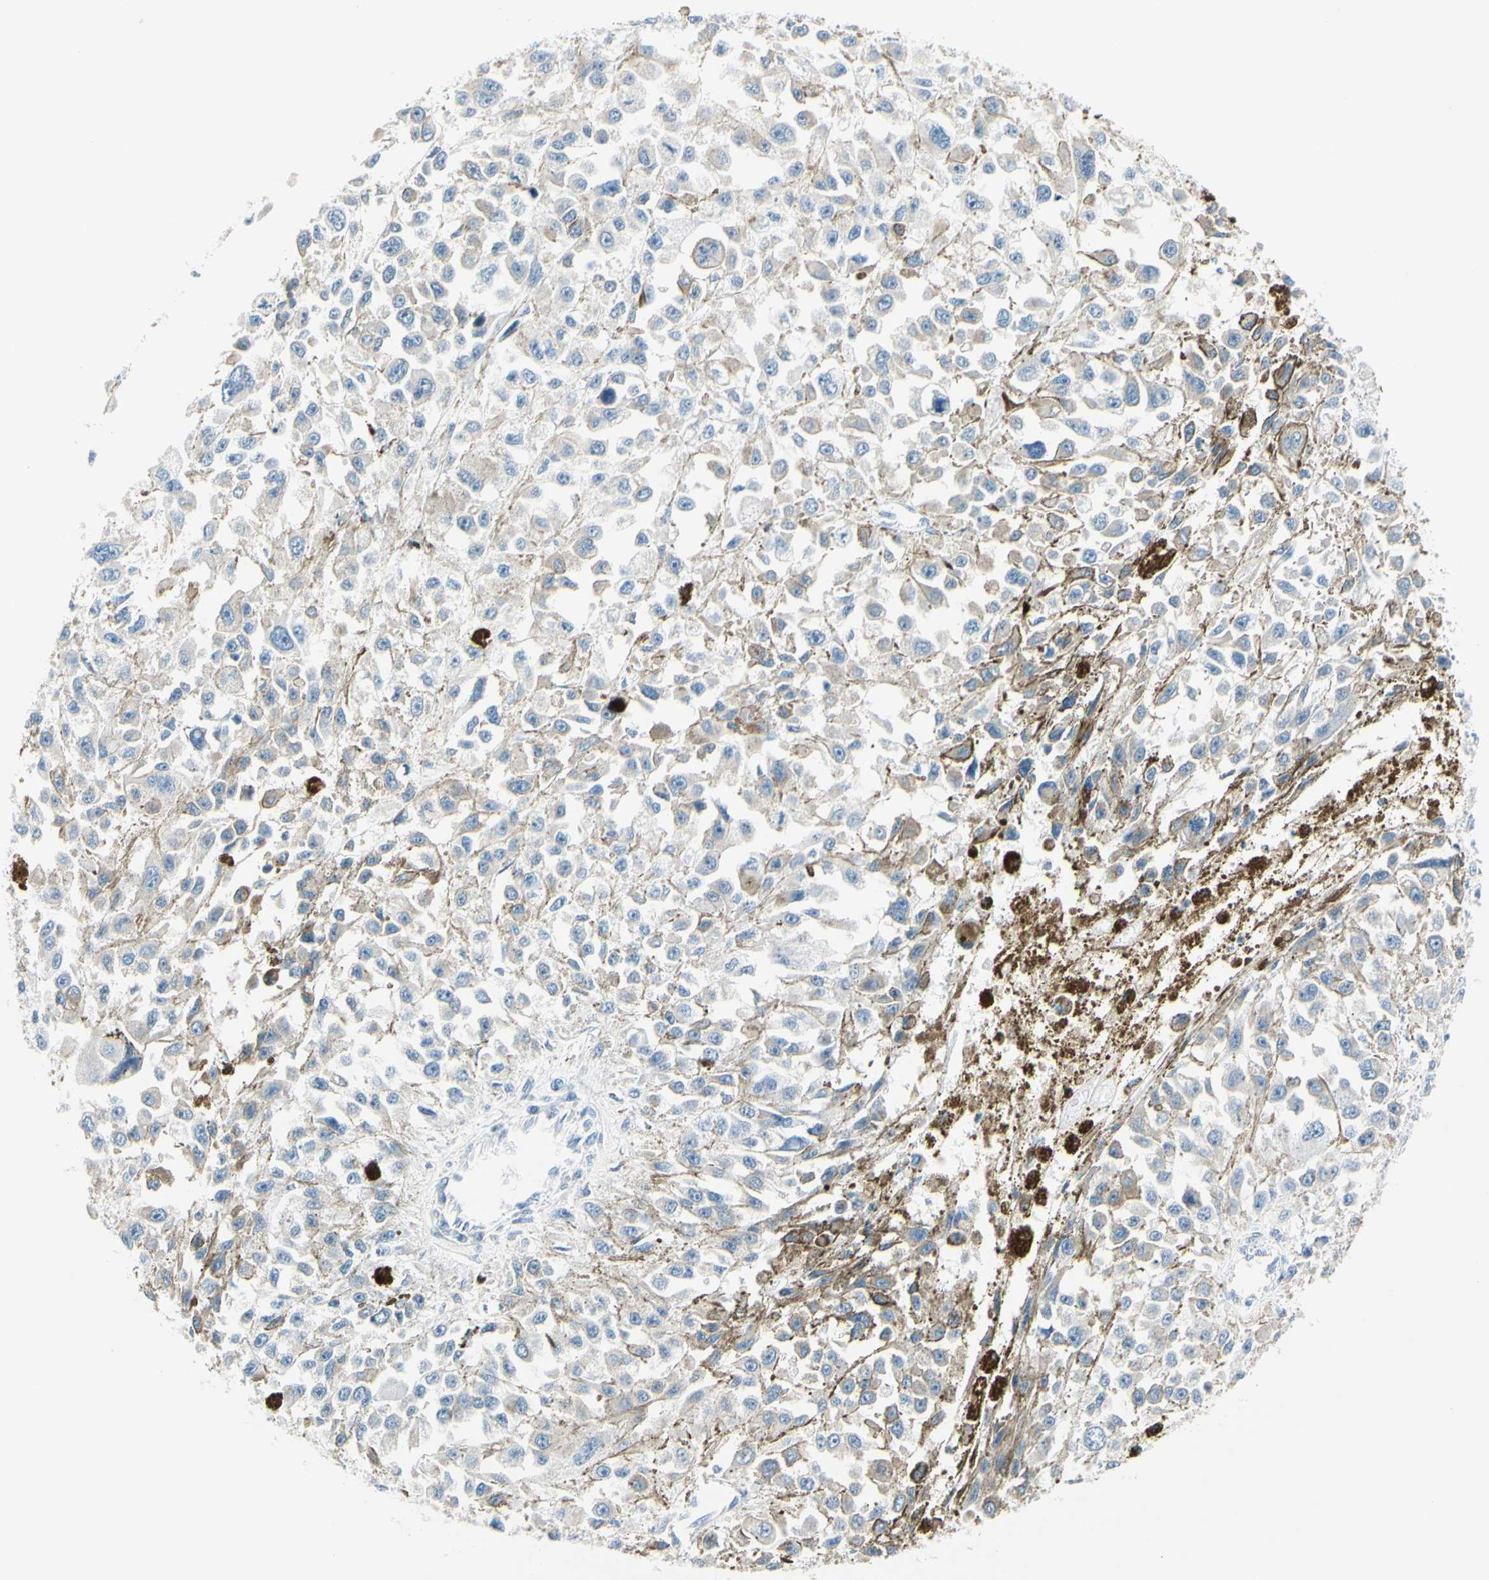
{"staining": {"intensity": "negative", "quantity": "none", "location": "none"}, "tissue": "melanoma", "cell_type": "Tumor cells", "image_type": "cancer", "snomed": [{"axis": "morphology", "description": "Malignant melanoma, Metastatic site"}, {"axis": "topography", "description": "Lymph node"}], "caption": "DAB (3,3'-diaminobenzidine) immunohistochemical staining of melanoma shows no significant staining in tumor cells.", "gene": "PEBP1", "patient": {"sex": "male", "age": 59}}